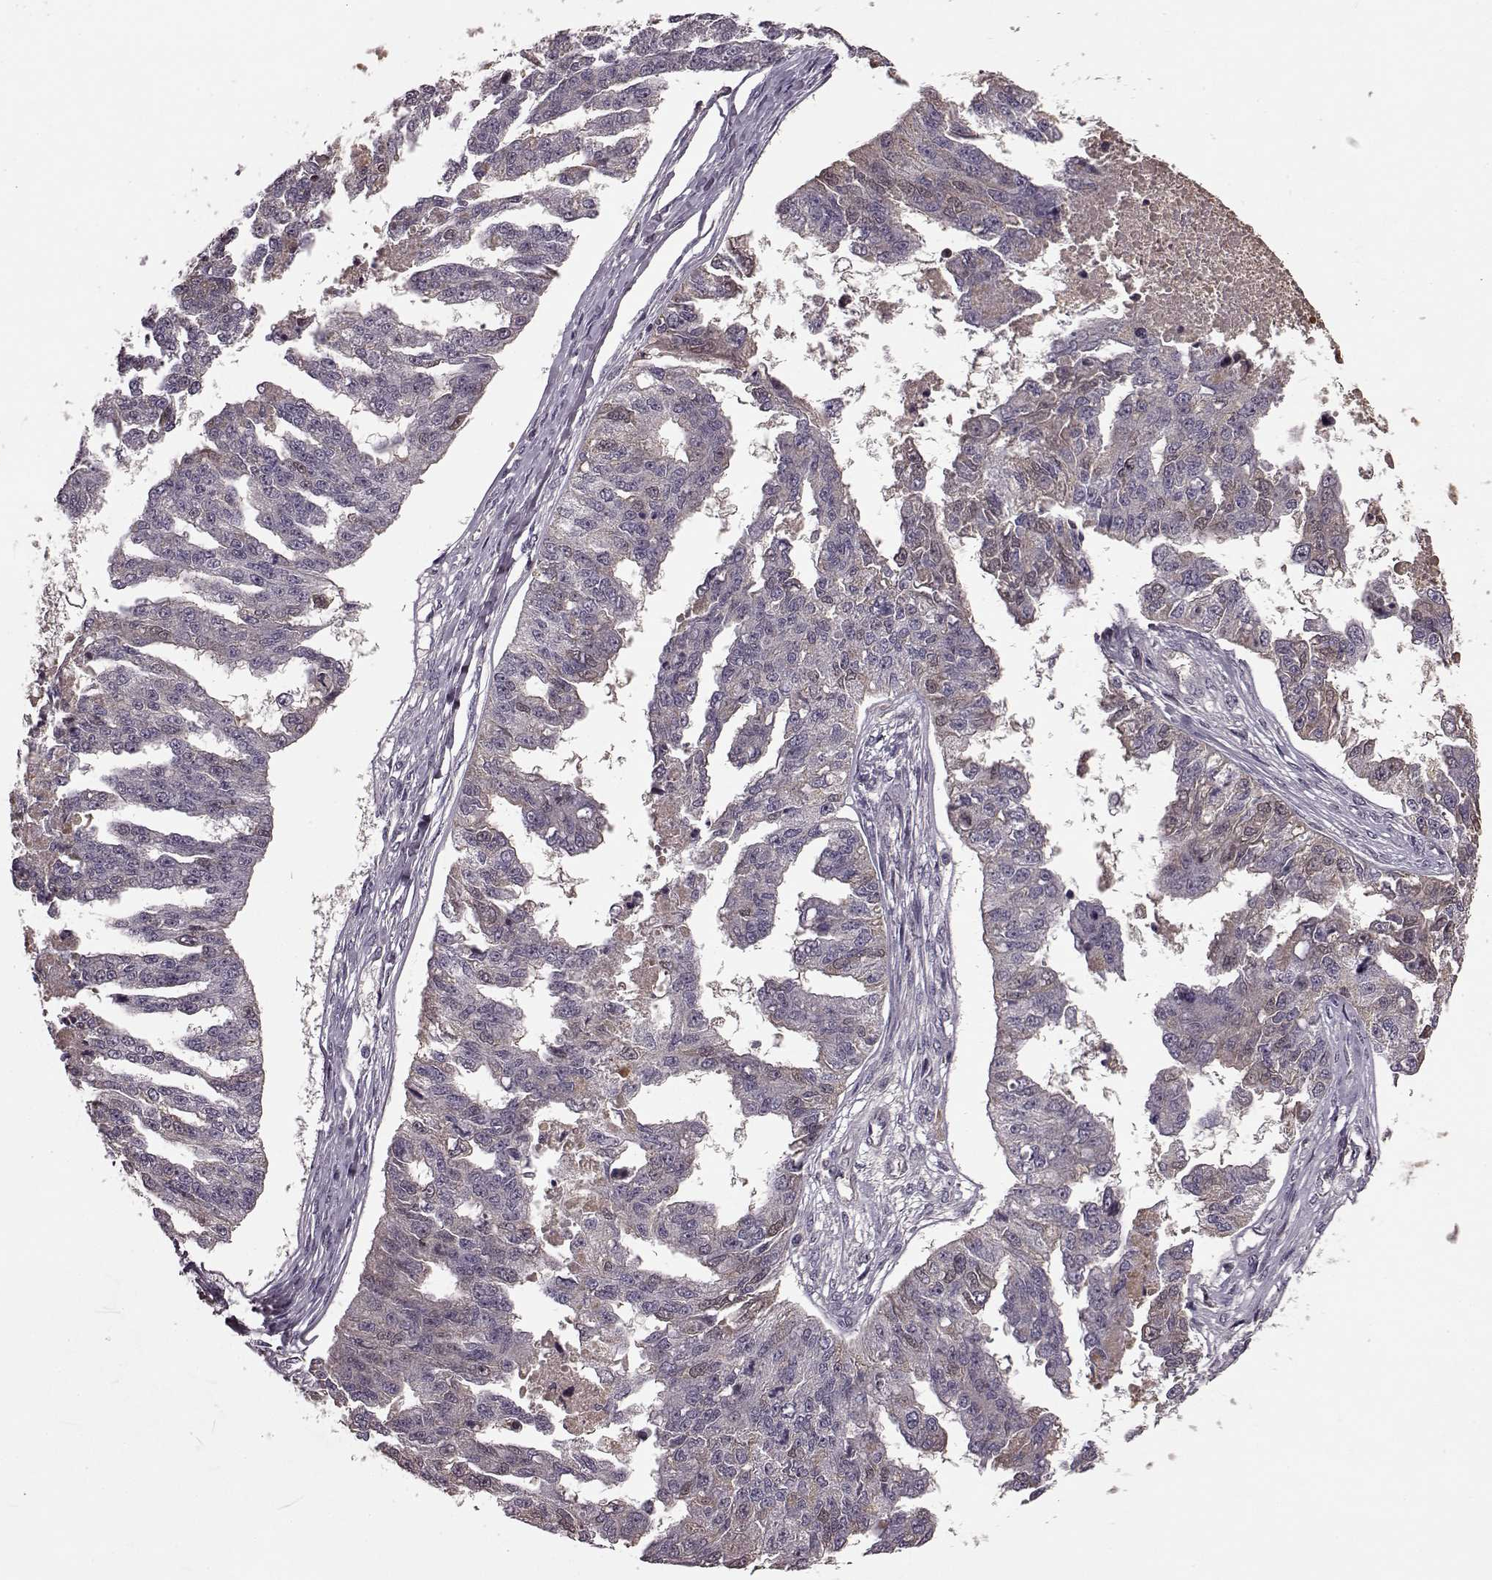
{"staining": {"intensity": "negative", "quantity": "none", "location": "none"}, "tissue": "ovarian cancer", "cell_type": "Tumor cells", "image_type": "cancer", "snomed": [{"axis": "morphology", "description": "Cystadenocarcinoma, serous, NOS"}, {"axis": "topography", "description": "Ovary"}], "caption": "Tumor cells show no significant protein expression in ovarian serous cystadenocarcinoma. Nuclei are stained in blue.", "gene": "NRL", "patient": {"sex": "female", "age": 58}}